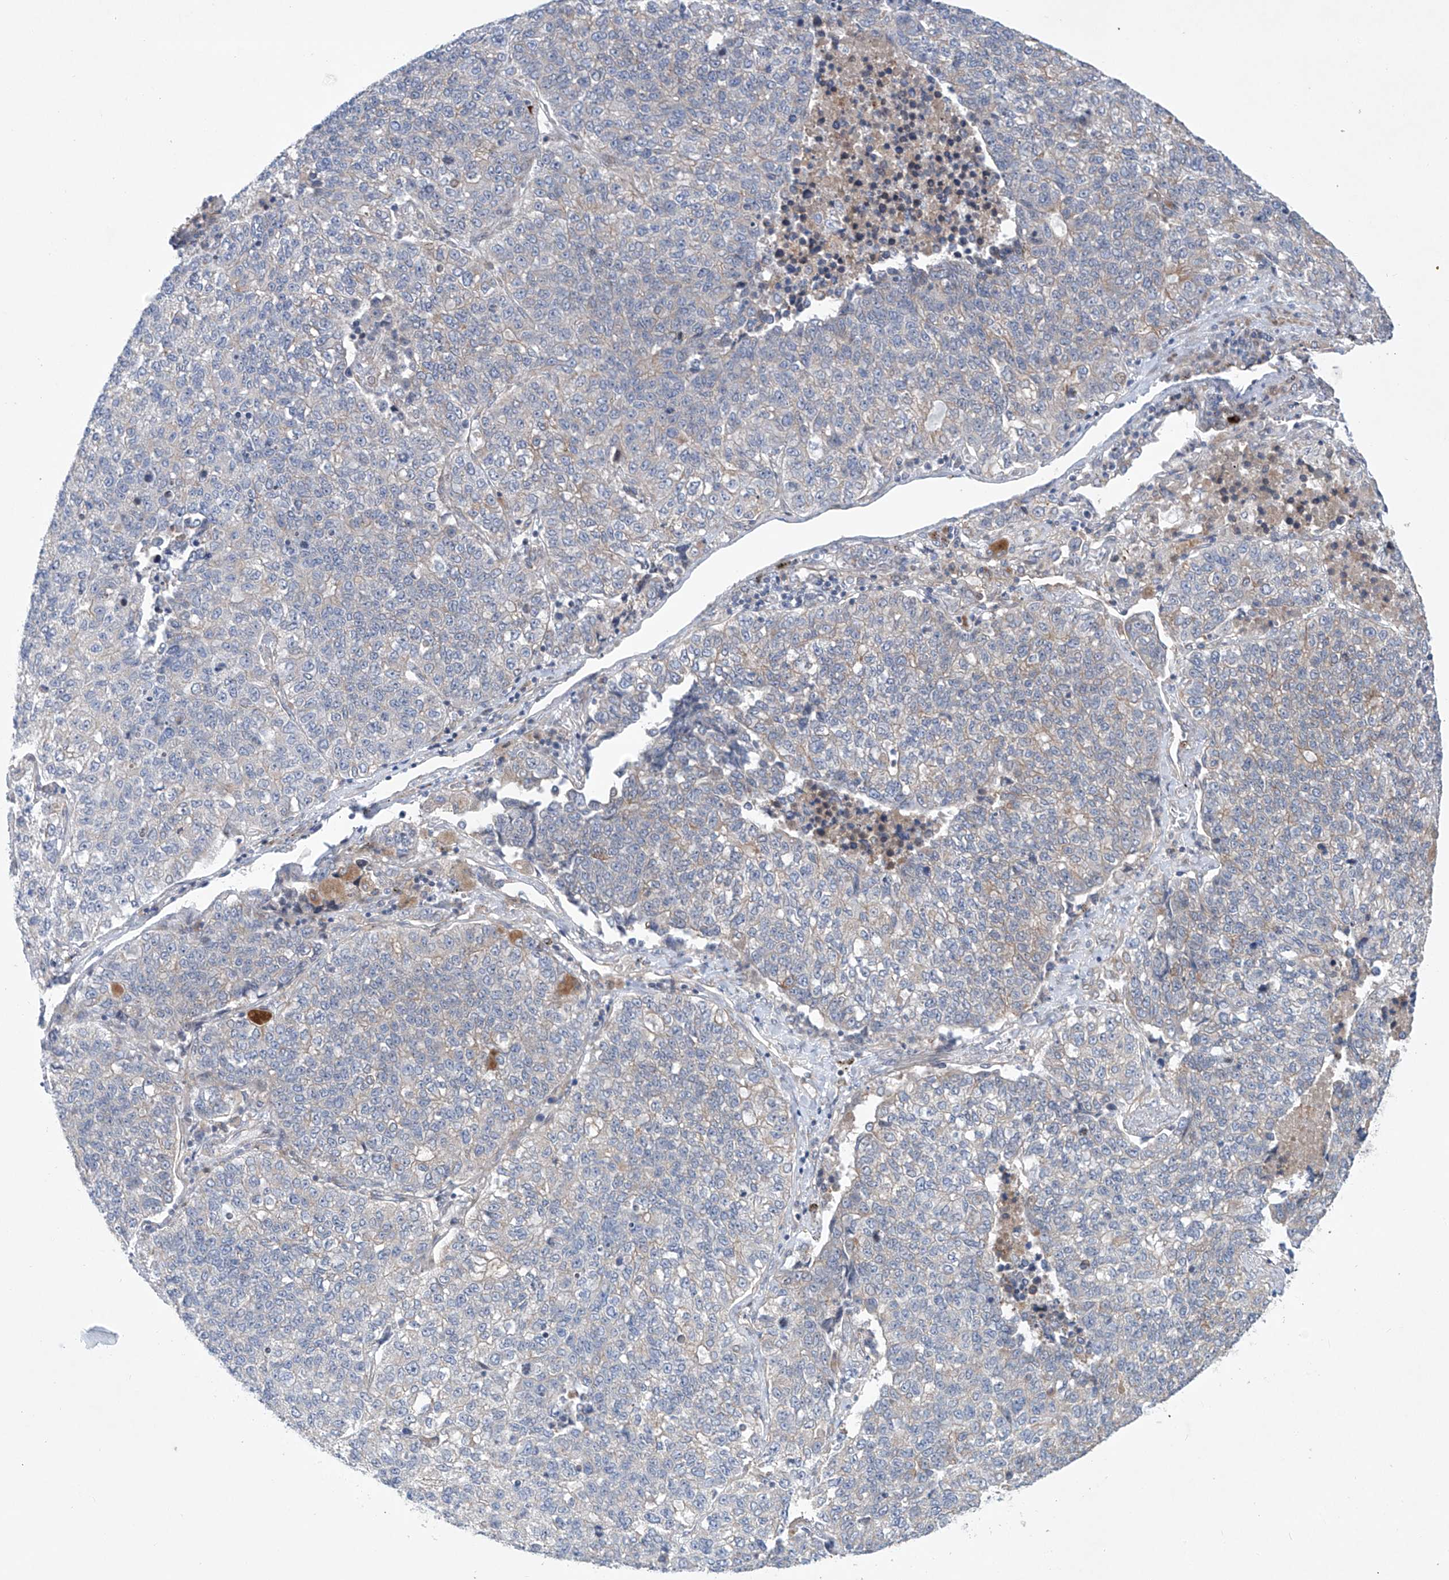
{"staining": {"intensity": "negative", "quantity": "none", "location": "none"}, "tissue": "lung cancer", "cell_type": "Tumor cells", "image_type": "cancer", "snomed": [{"axis": "morphology", "description": "Adenocarcinoma, NOS"}, {"axis": "topography", "description": "Lung"}], "caption": "An IHC histopathology image of lung cancer is shown. There is no staining in tumor cells of lung cancer.", "gene": "KLC4", "patient": {"sex": "male", "age": 49}}